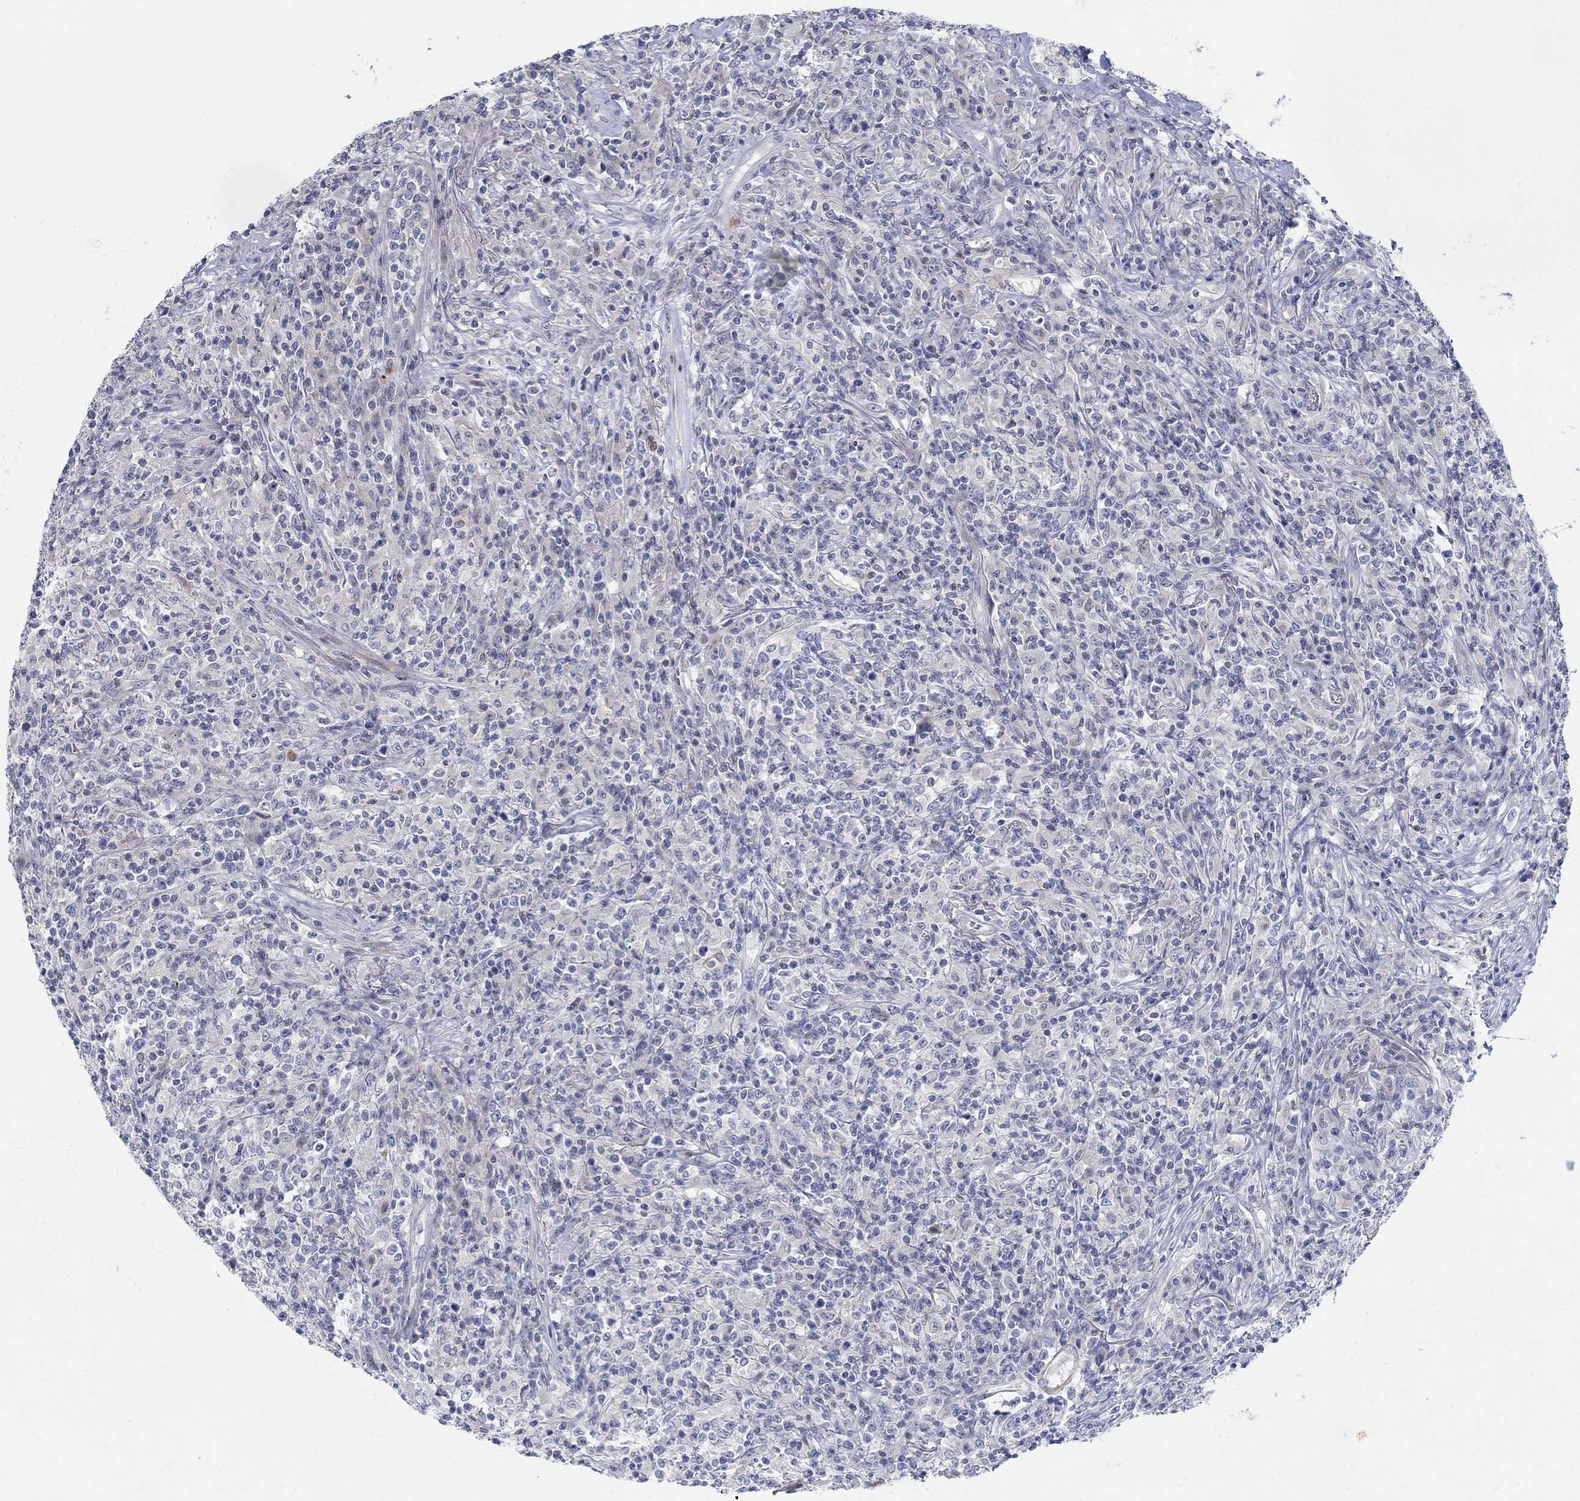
{"staining": {"intensity": "negative", "quantity": "none", "location": "none"}, "tissue": "lymphoma", "cell_type": "Tumor cells", "image_type": "cancer", "snomed": [{"axis": "morphology", "description": "Malignant lymphoma, non-Hodgkin's type, High grade"}, {"axis": "topography", "description": "Lung"}], "caption": "An immunohistochemistry (IHC) micrograph of lymphoma is shown. There is no staining in tumor cells of lymphoma.", "gene": "ANO7", "patient": {"sex": "male", "age": 79}}